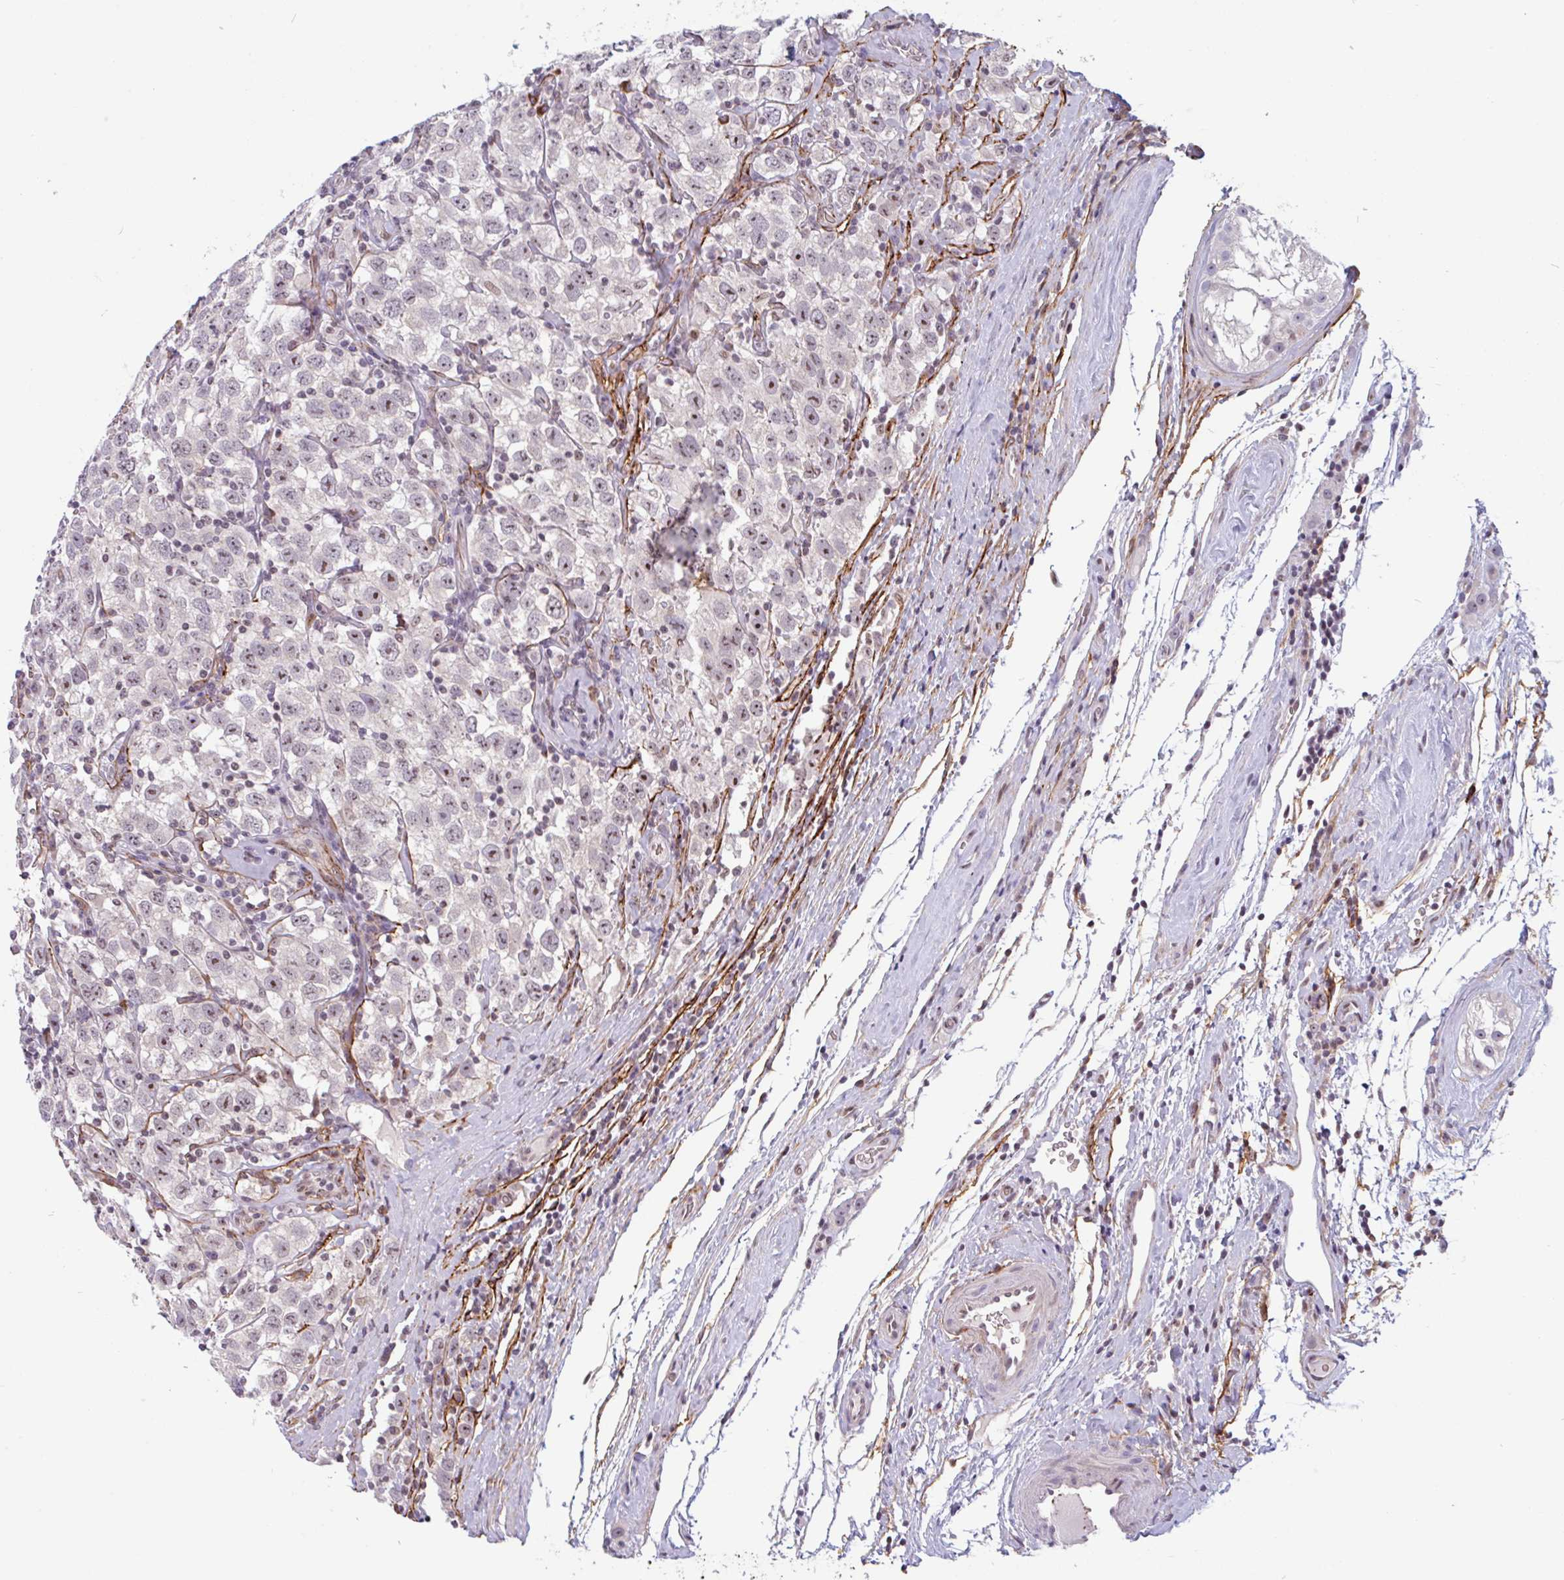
{"staining": {"intensity": "moderate", "quantity": "<25%", "location": "nuclear"}, "tissue": "testis cancer", "cell_type": "Tumor cells", "image_type": "cancer", "snomed": [{"axis": "morphology", "description": "Seminoma, NOS"}, {"axis": "topography", "description": "Testis"}], "caption": "The immunohistochemical stain shows moderate nuclear staining in tumor cells of testis seminoma tissue. (DAB IHC with brightfield microscopy, high magnification).", "gene": "TMEM119", "patient": {"sex": "male", "age": 41}}